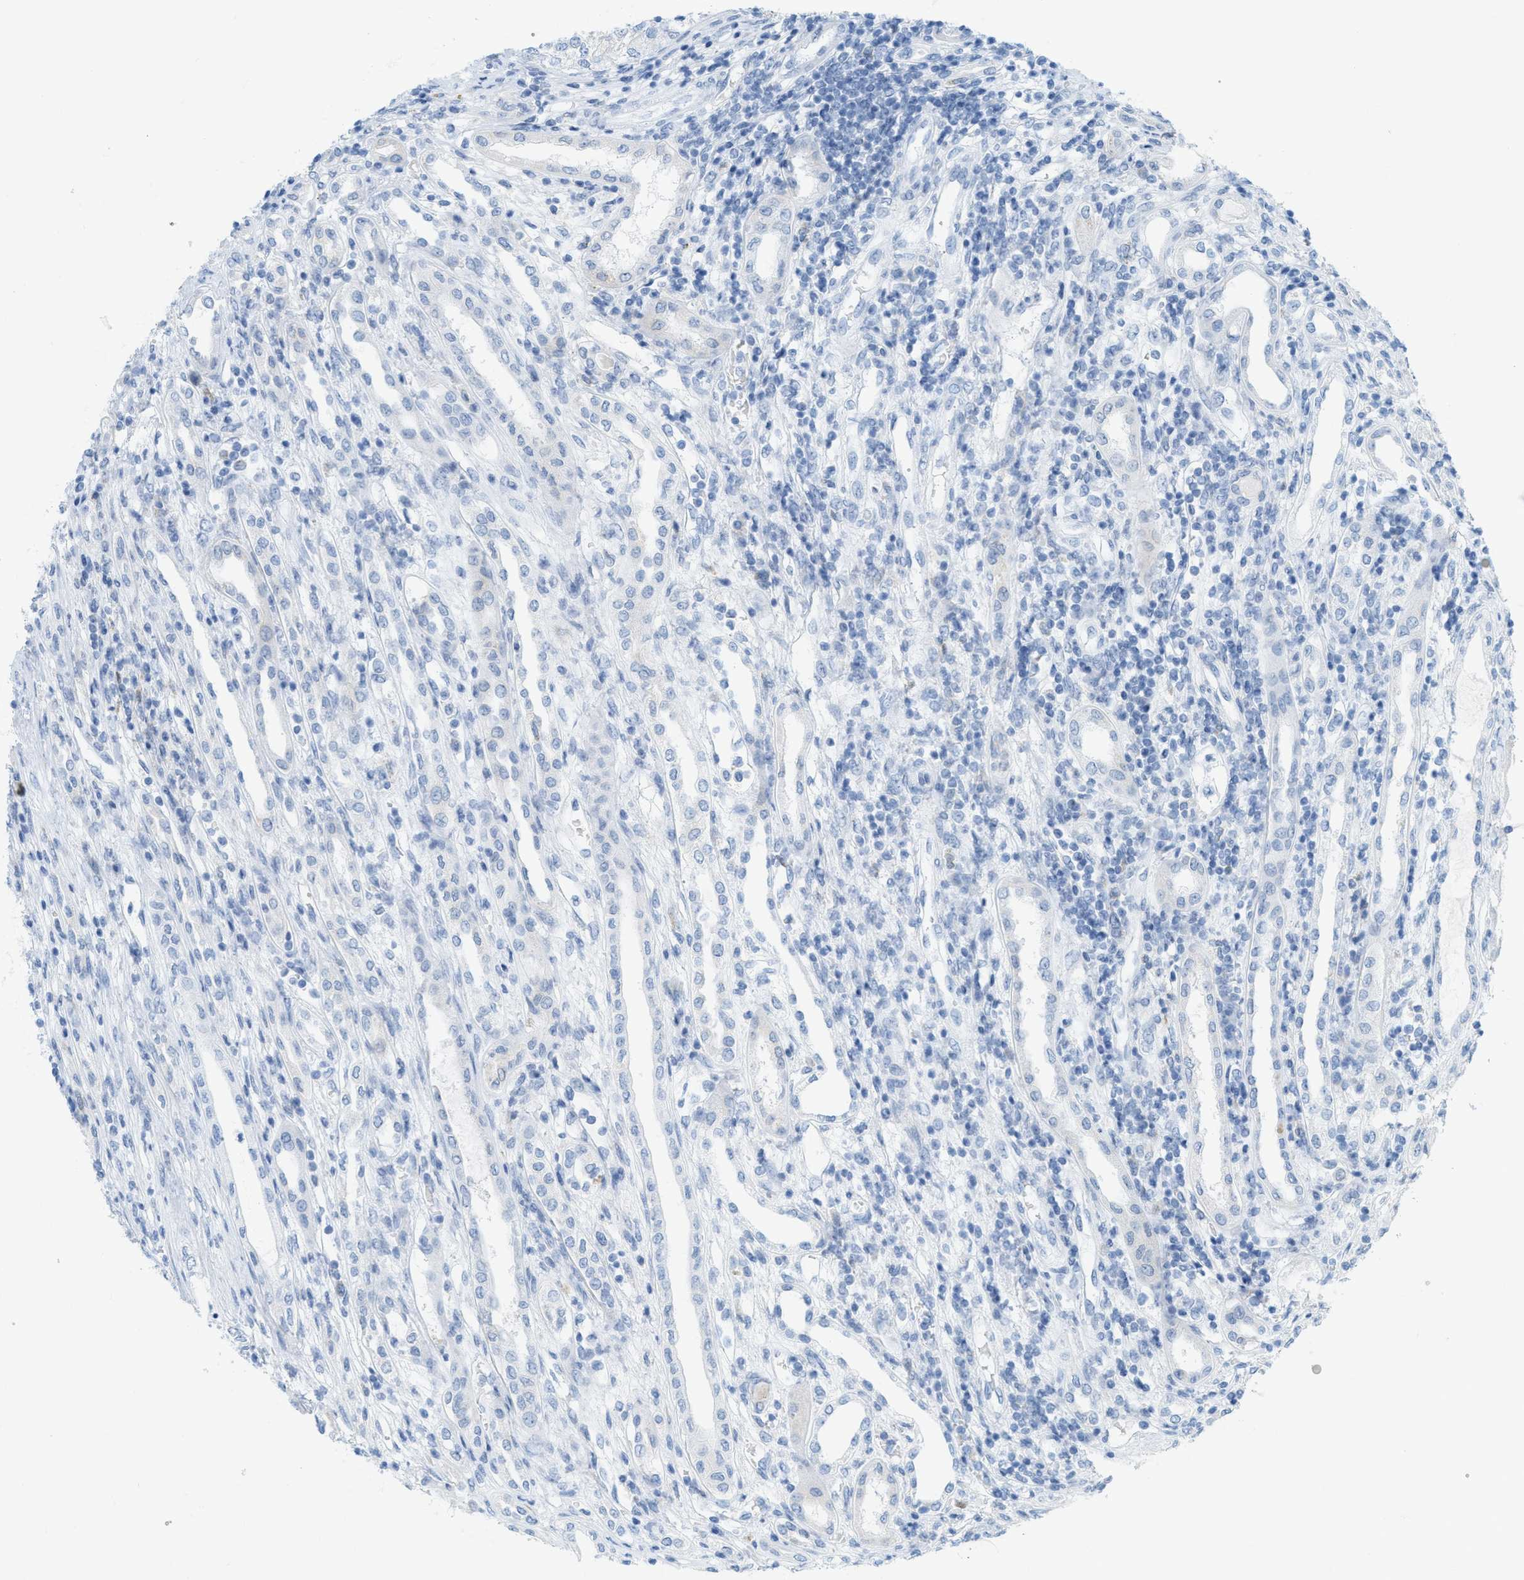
{"staining": {"intensity": "negative", "quantity": "none", "location": "none"}, "tissue": "renal cancer", "cell_type": "Tumor cells", "image_type": "cancer", "snomed": [{"axis": "morphology", "description": "Adenocarcinoma, NOS"}, {"axis": "topography", "description": "Kidney"}], "caption": "Human adenocarcinoma (renal) stained for a protein using immunohistochemistry displays no expression in tumor cells.", "gene": "TEX264", "patient": {"sex": "female", "age": 54}}